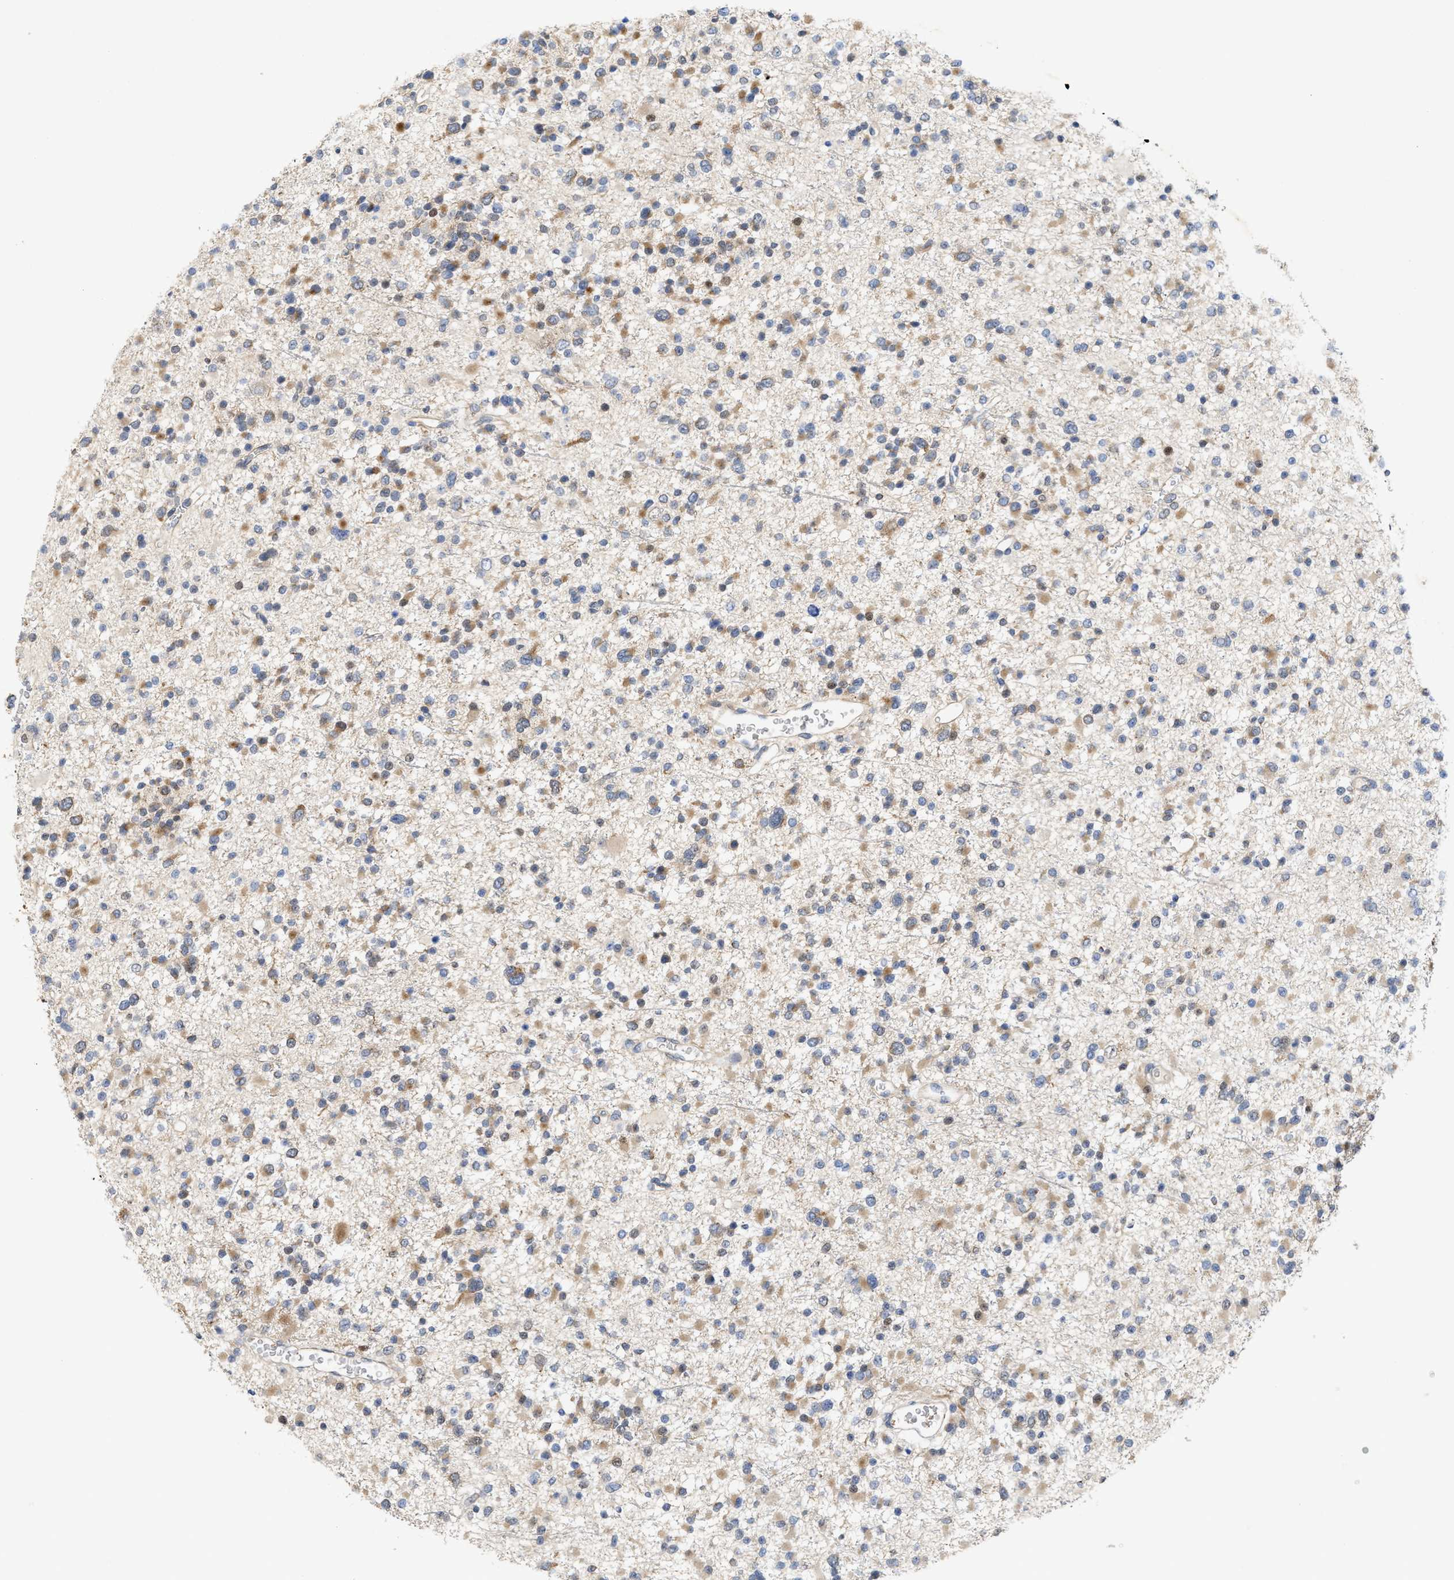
{"staining": {"intensity": "moderate", "quantity": "25%-75%", "location": "cytoplasmic/membranous"}, "tissue": "glioma", "cell_type": "Tumor cells", "image_type": "cancer", "snomed": [{"axis": "morphology", "description": "Glioma, malignant, Low grade"}, {"axis": "topography", "description": "Brain"}], "caption": "Moderate cytoplasmic/membranous positivity for a protein is present in about 25%-75% of tumor cells of glioma using immunohistochemistry.", "gene": "BBLN", "patient": {"sex": "female", "age": 22}}